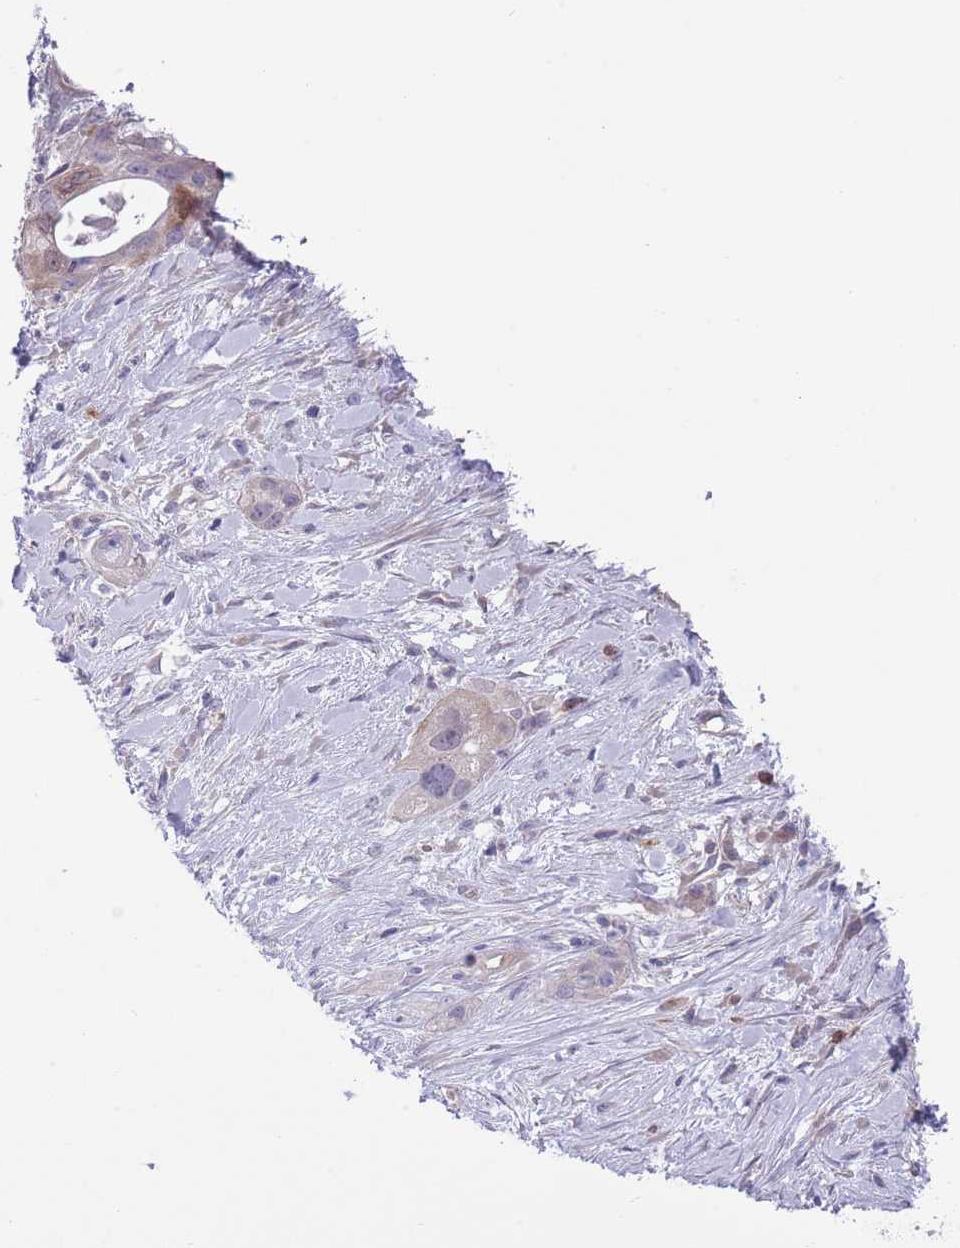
{"staining": {"intensity": "strong", "quantity": "<25%", "location": "cytoplasmic/membranous,nuclear"}, "tissue": "pancreatic cancer", "cell_type": "Tumor cells", "image_type": "cancer", "snomed": [{"axis": "morphology", "description": "Adenocarcinoma, NOS"}, {"axis": "topography", "description": "Pancreas"}], "caption": "Pancreatic adenocarcinoma tissue demonstrates strong cytoplasmic/membranous and nuclear positivity in about <25% of tumor cells", "gene": "ZFP2", "patient": {"sex": "male", "age": 44}}